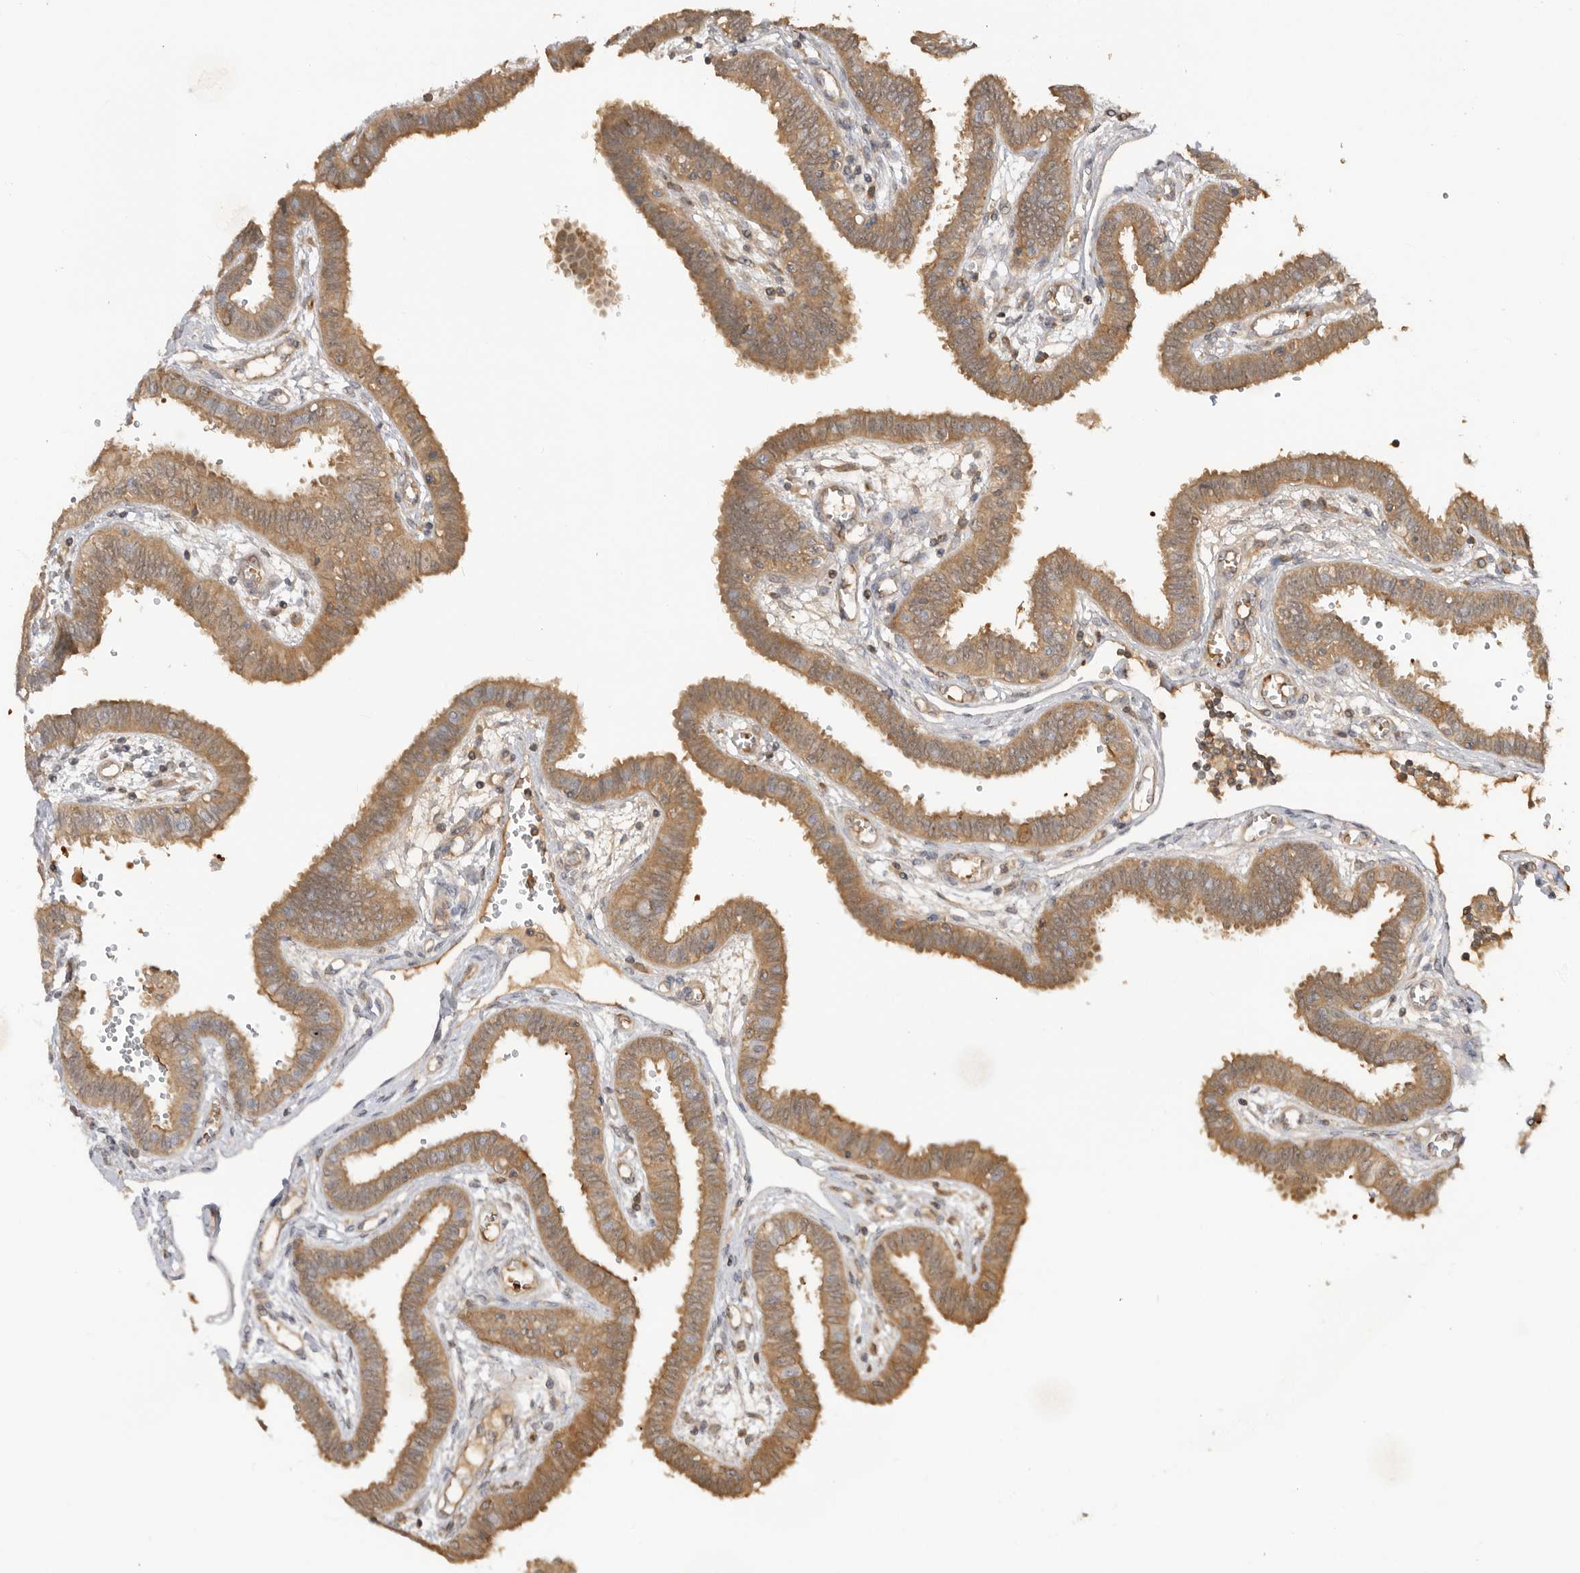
{"staining": {"intensity": "moderate", "quantity": ">75%", "location": "cytoplasmic/membranous"}, "tissue": "fallopian tube", "cell_type": "Glandular cells", "image_type": "normal", "snomed": [{"axis": "morphology", "description": "Normal tissue, NOS"}, {"axis": "topography", "description": "Fallopian tube"}], "caption": "High-power microscopy captured an IHC photomicrograph of normal fallopian tube, revealing moderate cytoplasmic/membranous positivity in about >75% of glandular cells.", "gene": "CLDN12", "patient": {"sex": "female", "age": 32}}